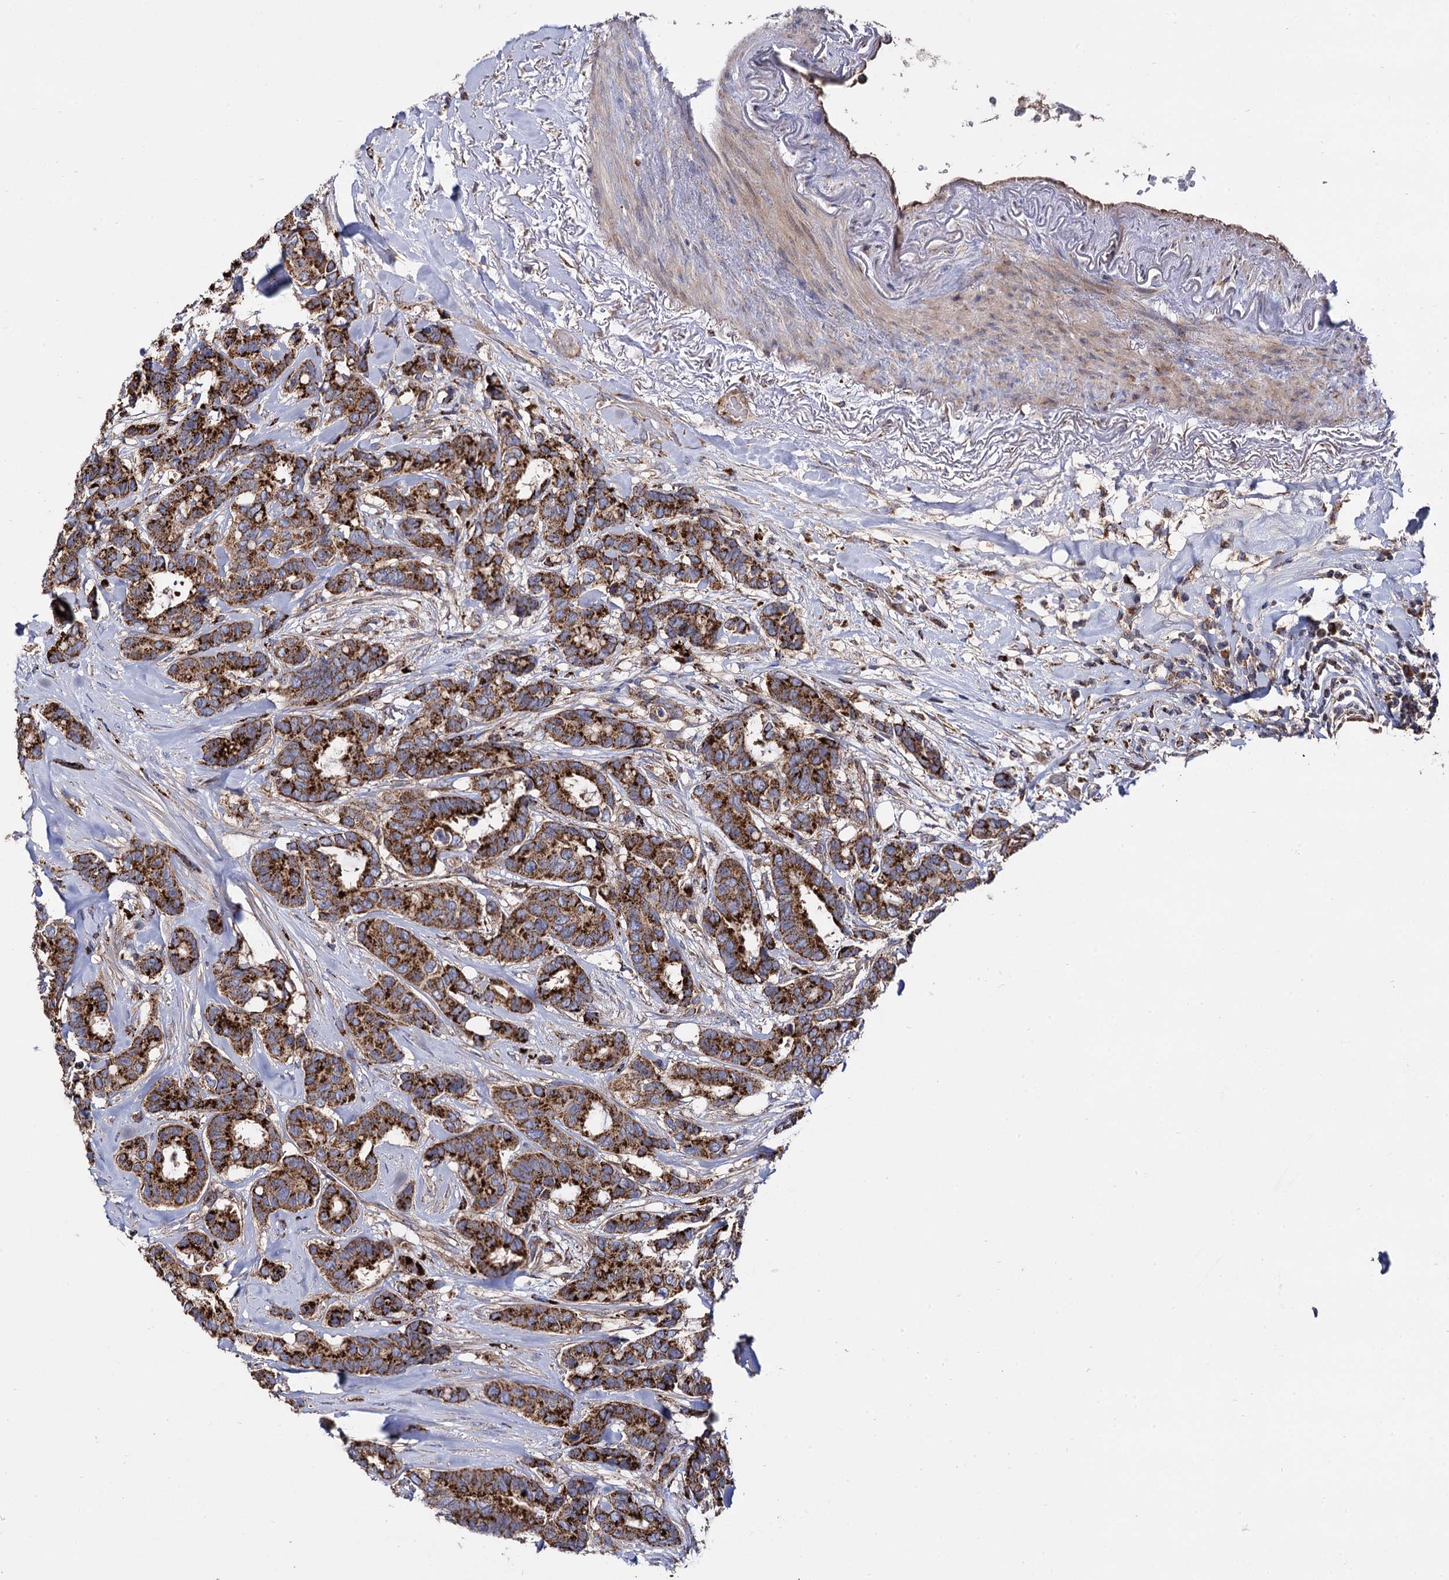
{"staining": {"intensity": "strong", "quantity": ">75%", "location": "cytoplasmic/membranous"}, "tissue": "breast cancer", "cell_type": "Tumor cells", "image_type": "cancer", "snomed": [{"axis": "morphology", "description": "Duct carcinoma"}, {"axis": "topography", "description": "Breast"}], "caption": "Brown immunohistochemical staining in breast invasive ductal carcinoma displays strong cytoplasmic/membranous positivity in about >75% of tumor cells.", "gene": "IQCH", "patient": {"sex": "female", "age": 87}}